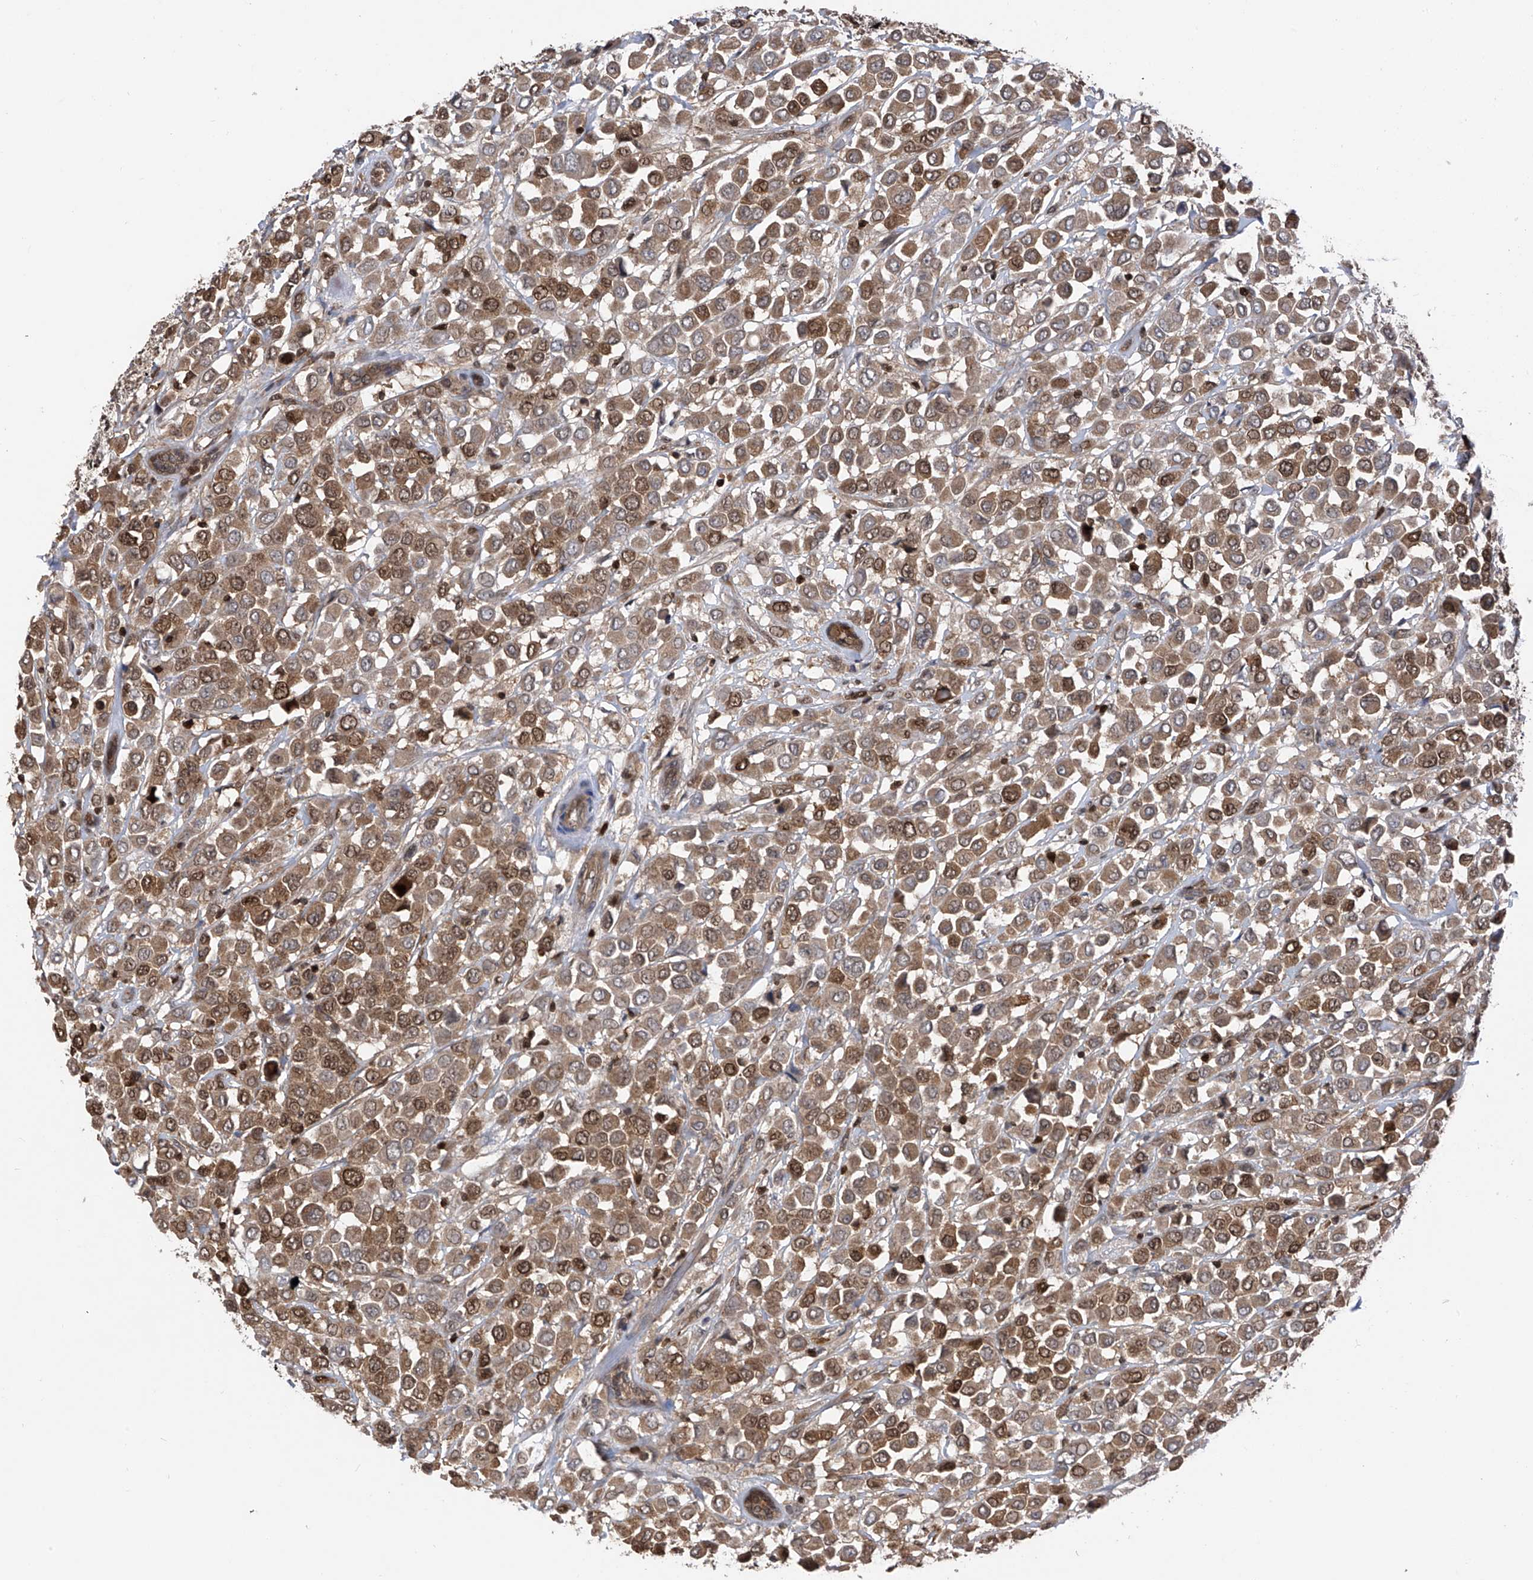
{"staining": {"intensity": "moderate", "quantity": "25%-75%", "location": "cytoplasmic/membranous,nuclear"}, "tissue": "breast cancer", "cell_type": "Tumor cells", "image_type": "cancer", "snomed": [{"axis": "morphology", "description": "Duct carcinoma"}, {"axis": "topography", "description": "Breast"}], "caption": "Invasive ductal carcinoma (breast) tissue exhibits moderate cytoplasmic/membranous and nuclear expression in about 25%-75% of tumor cells, visualized by immunohistochemistry. (DAB (3,3'-diaminobenzidine) = brown stain, brightfield microscopy at high magnification).", "gene": "DNAJC9", "patient": {"sex": "female", "age": 61}}